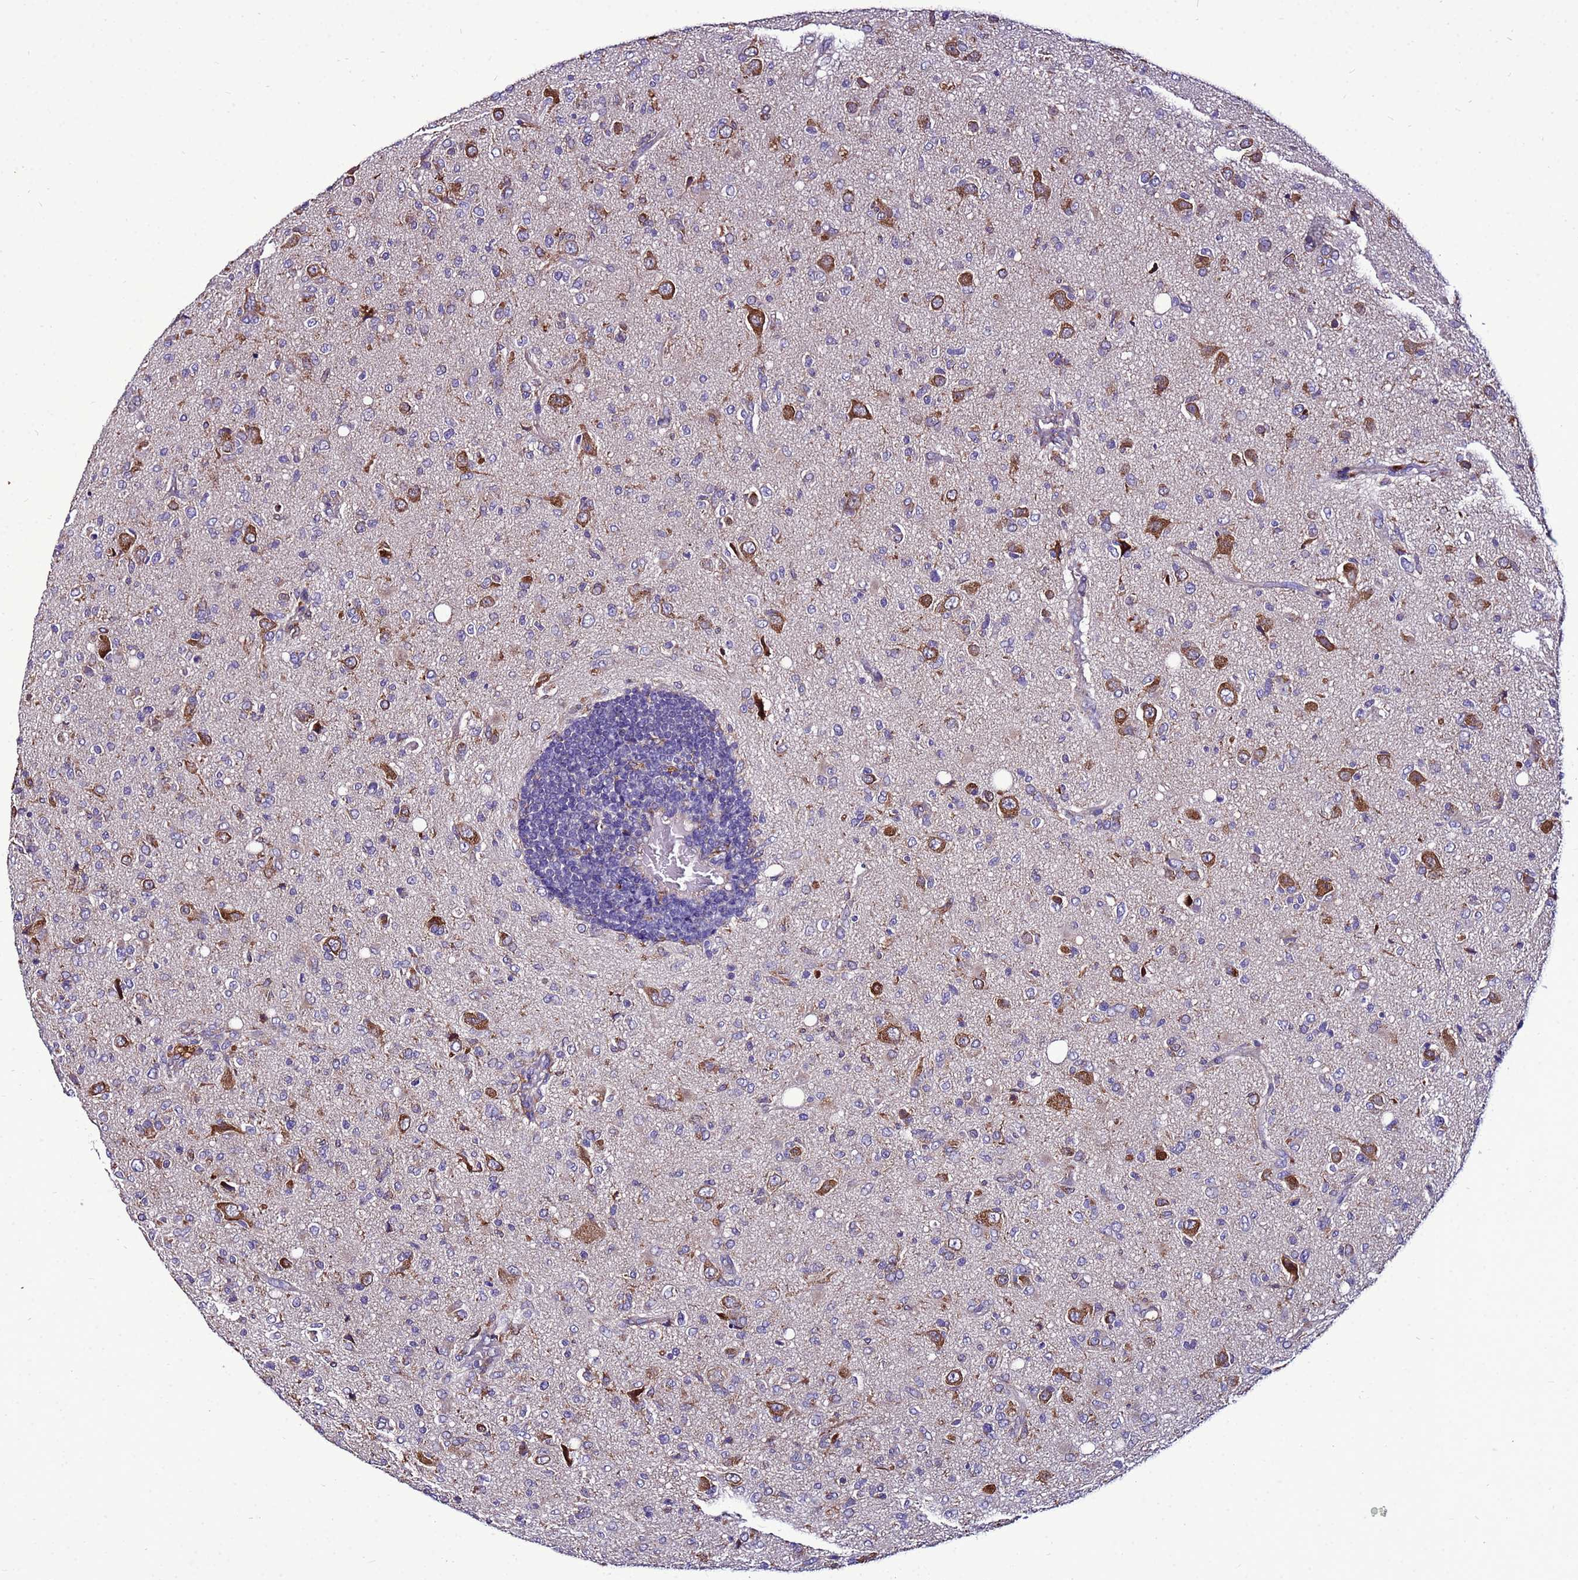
{"staining": {"intensity": "moderate", "quantity": "25%-75%", "location": "cytoplasmic/membranous"}, "tissue": "glioma", "cell_type": "Tumor cells", "image_type": "cancer", "snomed": [{"axis": "morphology", "description": "Glioma, malignant, High grade"}, {"axis": "topography", "description": "Brain"}], "caption": "Immunohistochemistry (IHC) staining of malignant high-grade glioma, which reveals medium levels of moderate cytoplasmic/membranous positivity in approximately 25%-75% of tumor cells indicating moderate cytoplasmic/membranous protein staining. The staining was performed using DAB (3,3'-diaminobenzidine) (brown) for protein detection and nuclei were counterstained in hematoxylin (blue).", "gene": "ANTKMT", "patient": {"sex": "female", "age": 57}}